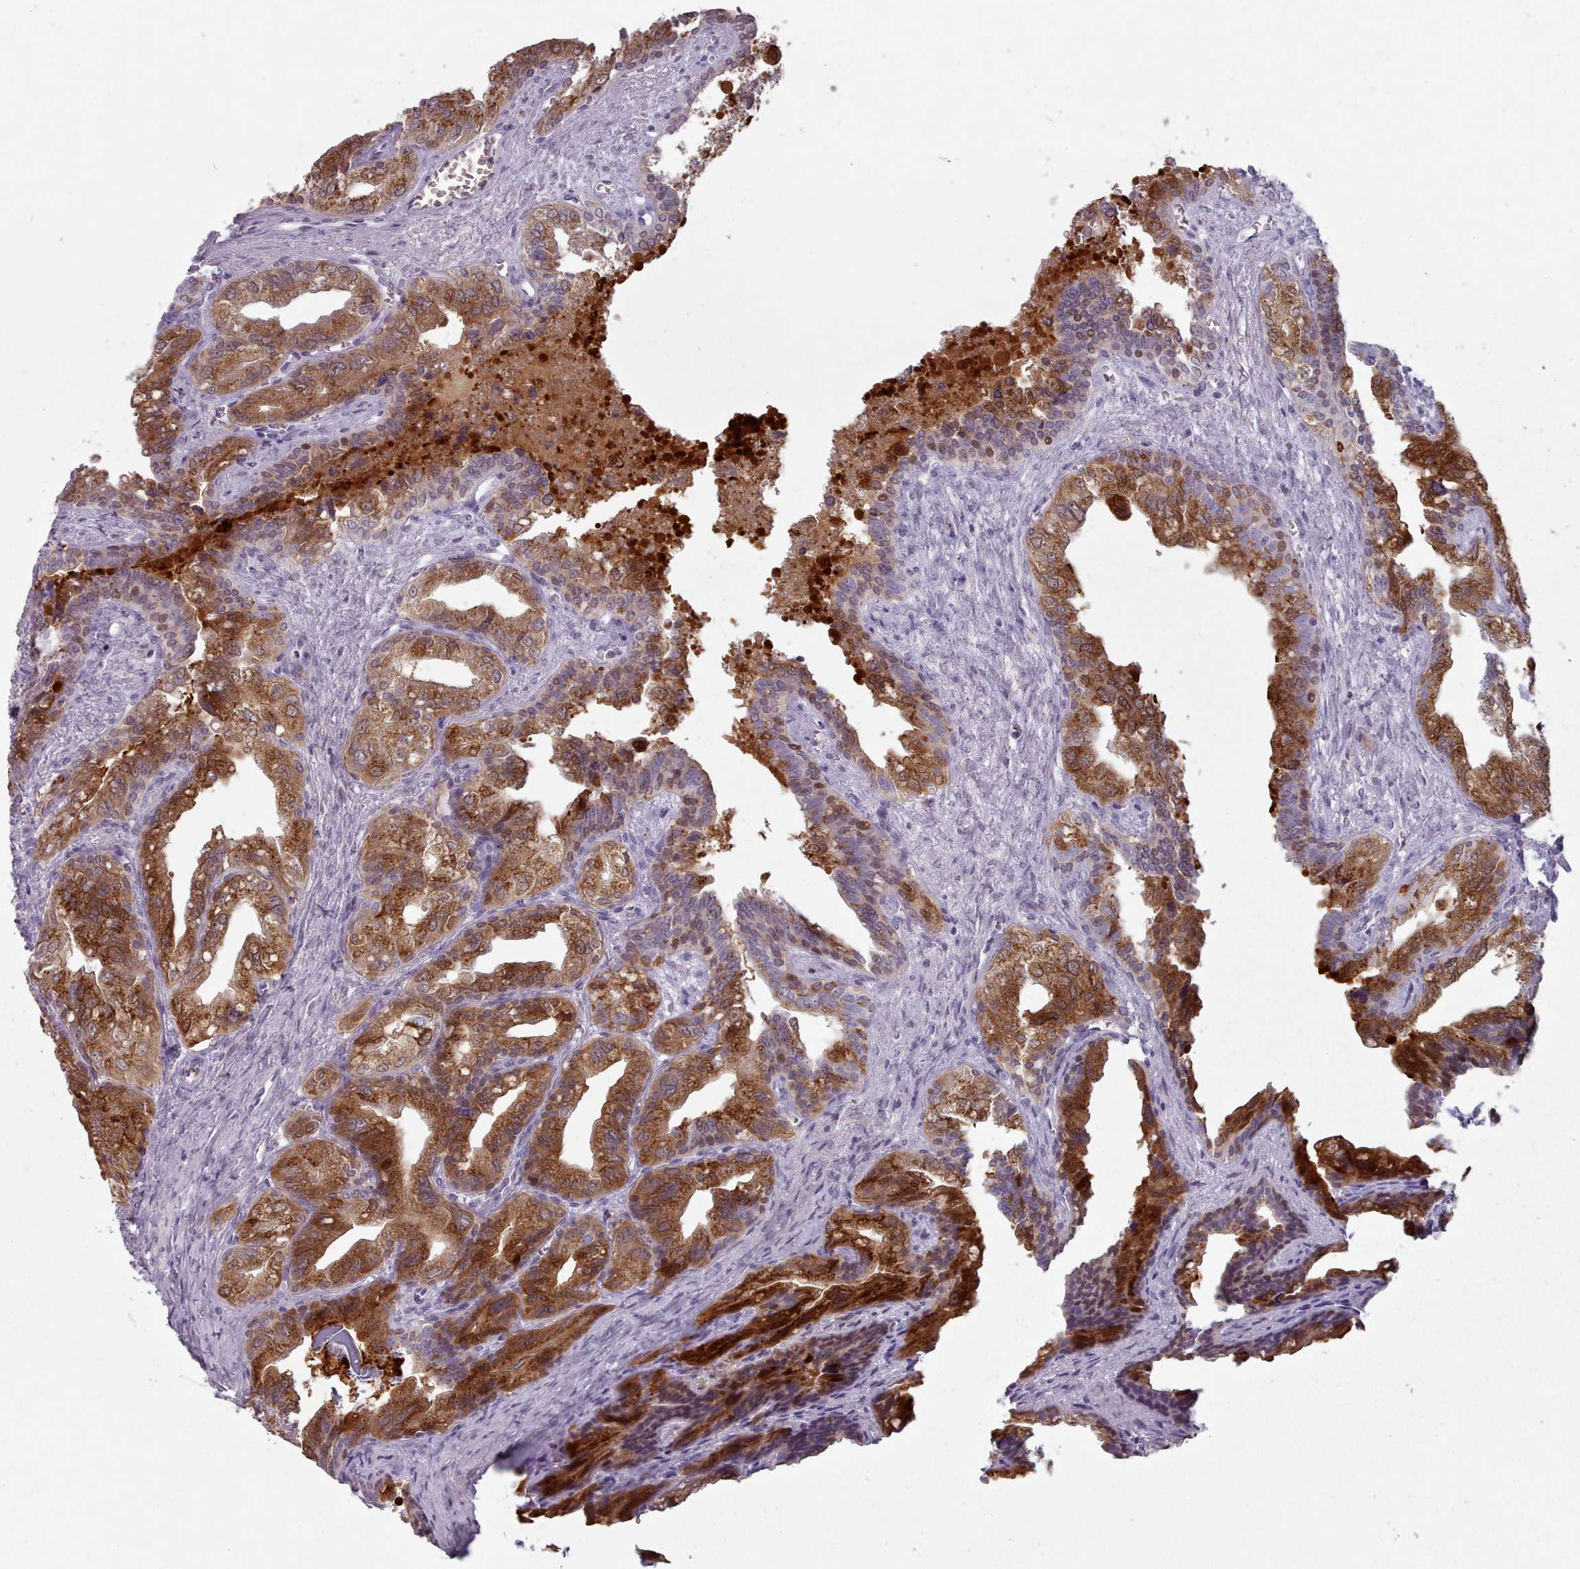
{"staining": {"intensity": "strong", "quantity": ">75%", "location": "cytoplasmic/membranous"}, "tissue": "seminal vesicle", "cell_type": "Glandular cells", "image_type": "normal", "snomed": [{"axis": "morphology", "description": "Normal tissue, NOS"}, {"axis": "topography", "description": "Seminal veicle"}], "caption": "This is a histology image of immunohistochemistry (IHC) staining of unremarkable seminal vesicle, which shows strong staining in the cytoplasmic/membranous of glandular cells.", "gene": "MAN1B1", "patient": {"sex": "male", "age": 67}}